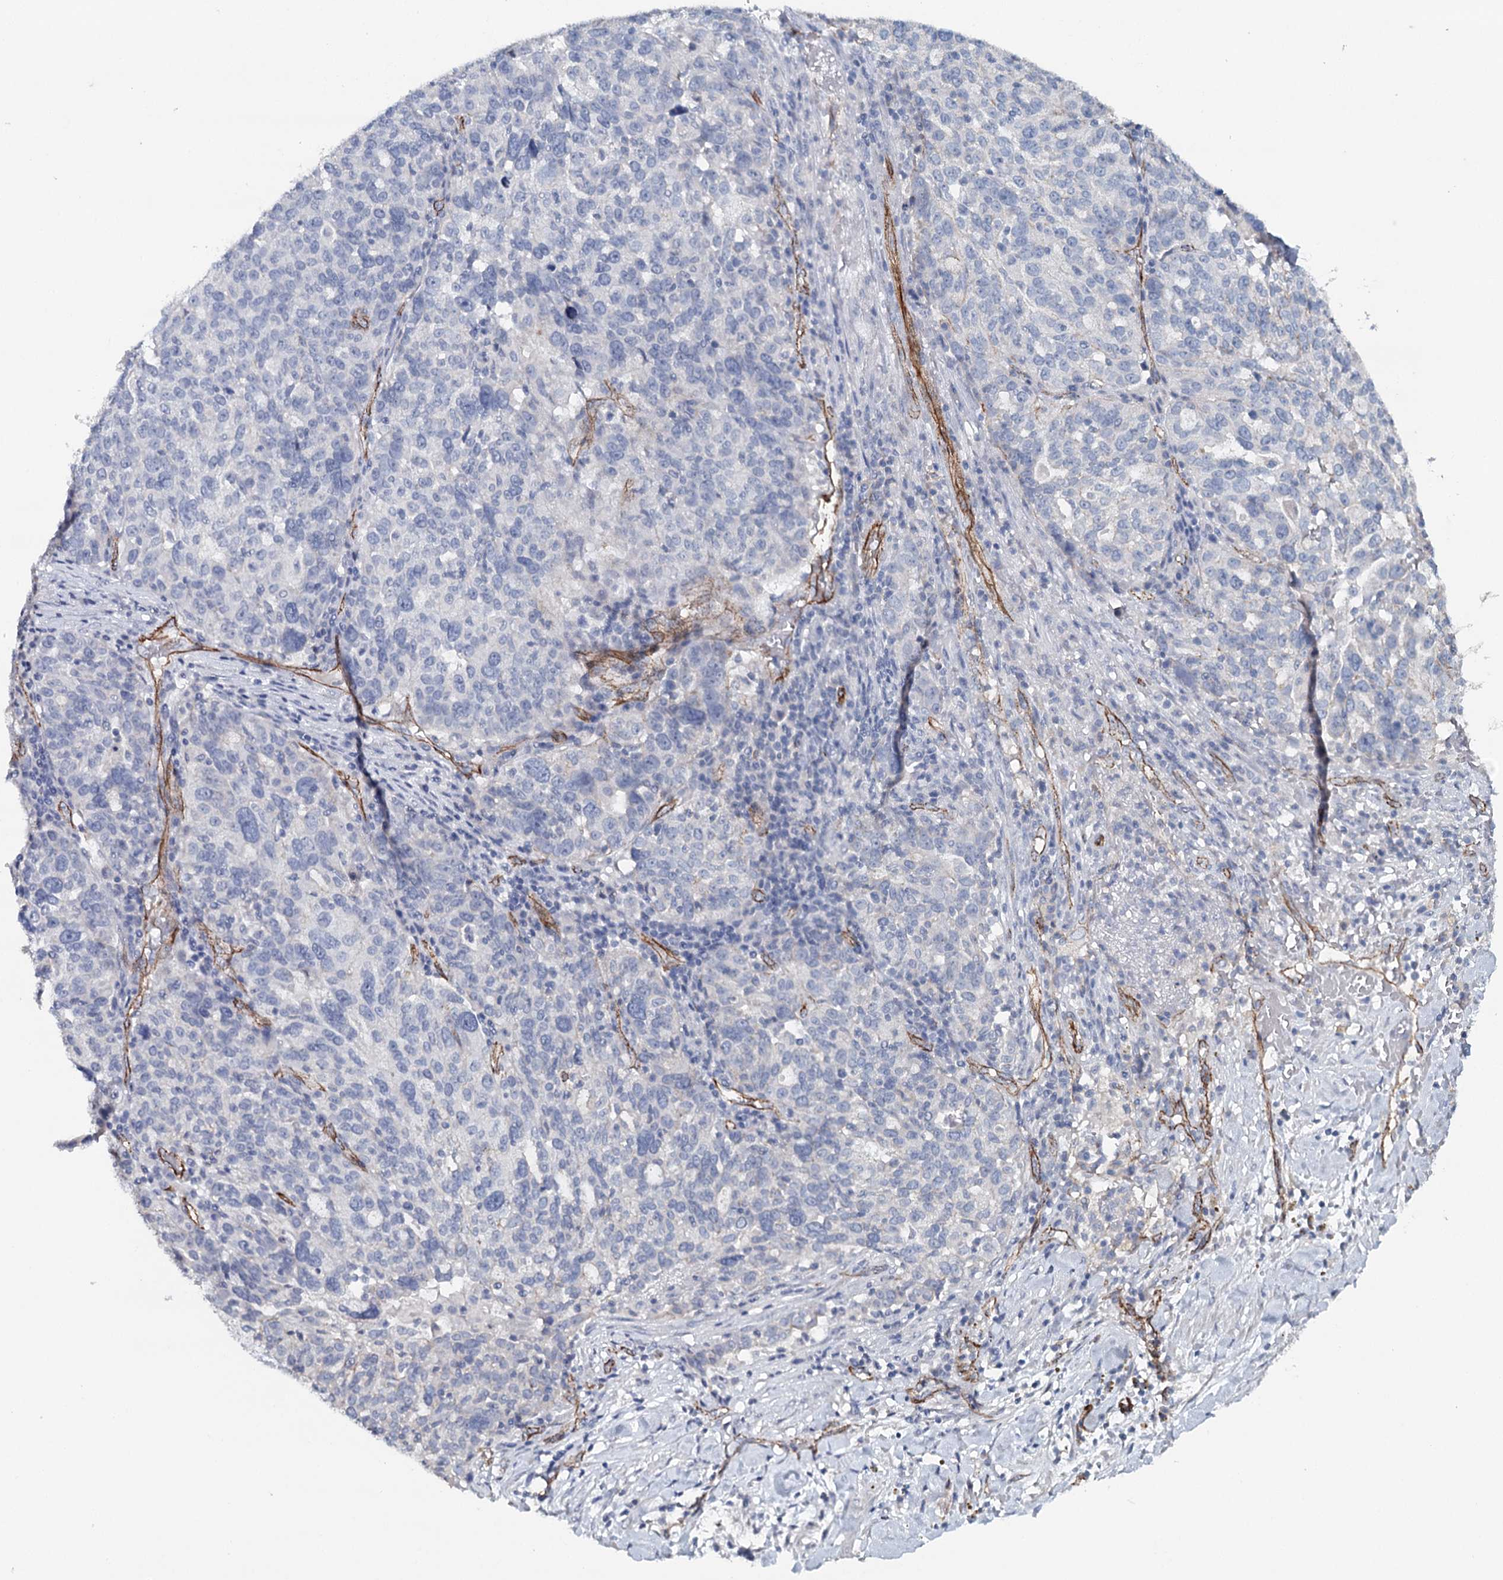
{"staining": {"intensity": "negative", "quantity": "none", "location": "none"}, "tissue": "ovarian cancer", "cell_type": "Tumor cells", "image_type": "cancer", "snomed": [{"axis": "morphology", "description": "Cystadenocarcinoma, serous, NOS"}, {"axis": "topography", "description": "Ovary"}], "caption": "This photomicrograph is of serous cystadenocarcinoma (ovarian) stained with IHC to label a protein in brown with the nuclei are counter-stained blue. There is no positivity in tumor cells.", "gene": "SYNPO", "patient": {"sex": "female", "age": 59}}